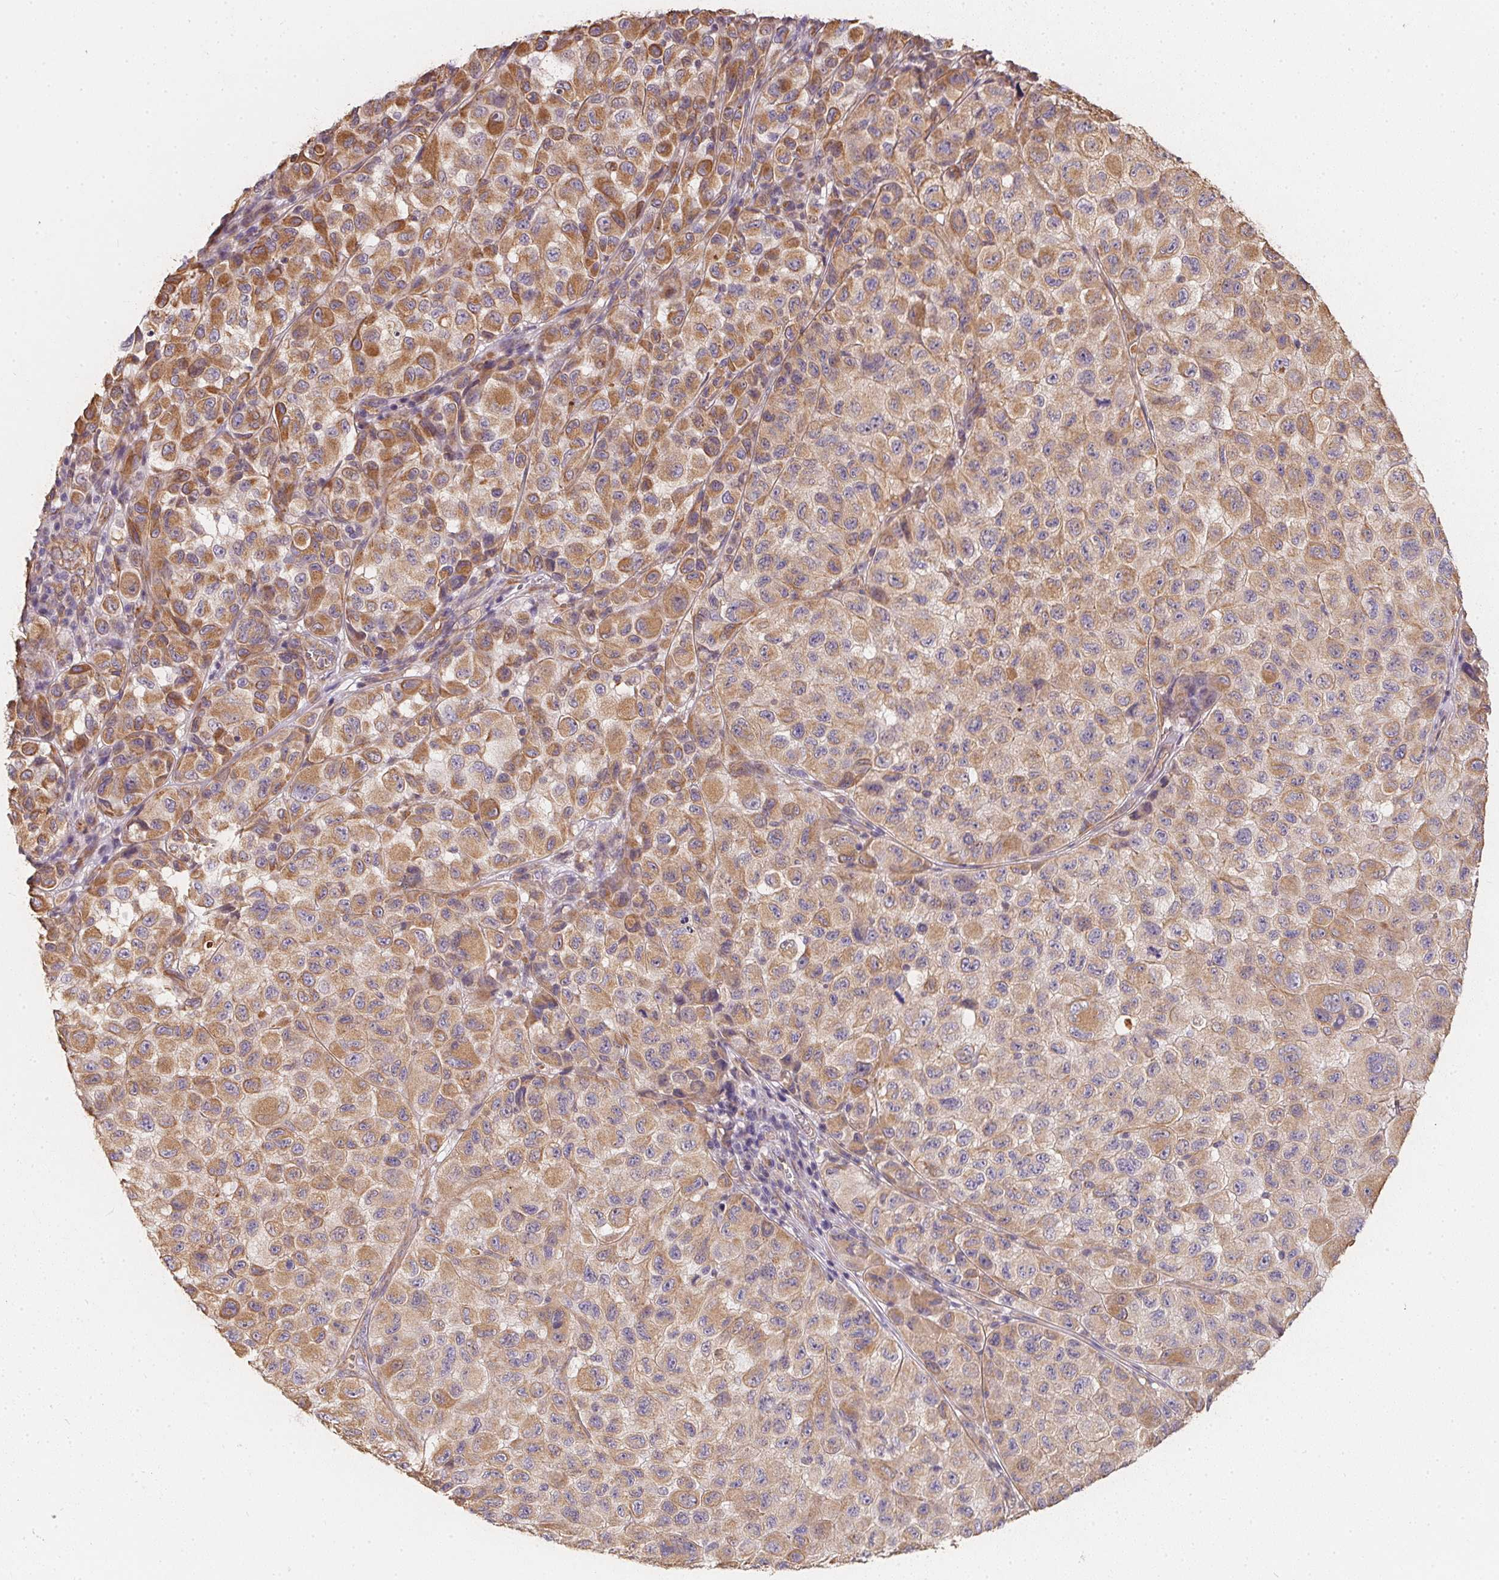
{"staining": {"intensity": "moderate", "quantity": ">75%", "location": "cytoplasmic/membranous"}, "tissue": "melanoma", "cell_type": "Tumor cells", "image_type": "cancer", "snomed": [{"axis": "morphology", "description": "Malignant melanoma, NOS"}, {"axis": "topography", "description": "Skin"}], "caption": "The image reveals a brown stain indicating the presence of a protein in the cytoplasmic/membranous of tumor cells in malignant melanoma.", "gene": "TBKBP1", "patient": {"sex": "male", "age": 93}}